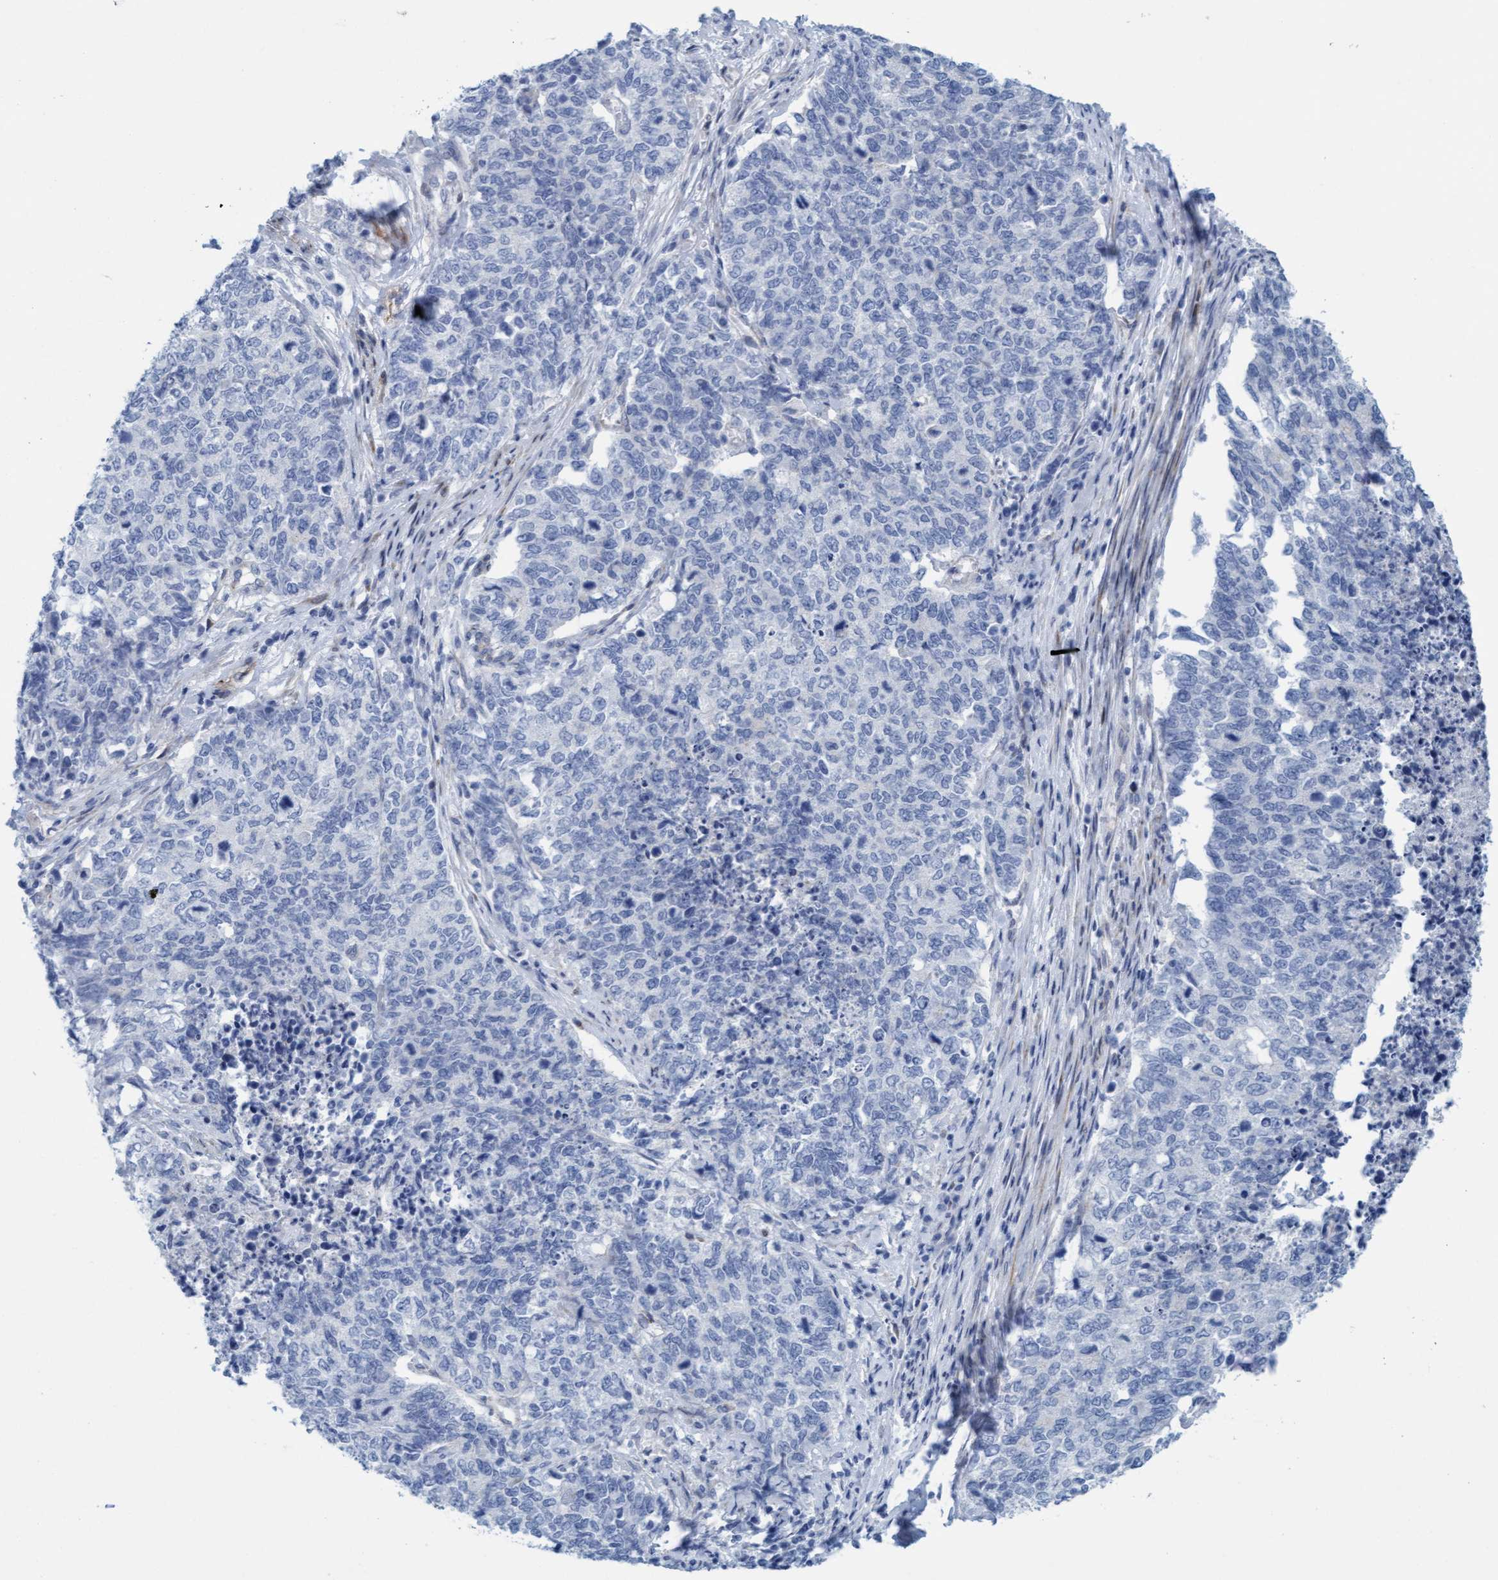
{"staining": {"intensity": "negative", "quantity": "none", "location": "none"}, "tissue": "cervical cancer", "cell_type": "Tumor cells", "image_type": "cancer", "snomed": [{"axis": "morphology", "description": "Squamous cell carcinoma, NOS"}, {"axis": "topography", "description": "Cervix"}], "caption": "Cervical squamous cell carcinoma was stained to show a protein in brown. There is no significant expression in tumor cells. (Brightfield microscopy of DAB immunohistochemistry at high magnification).", "gene": "MTFR1", "patient": {"sex": "female", "age": 63}}